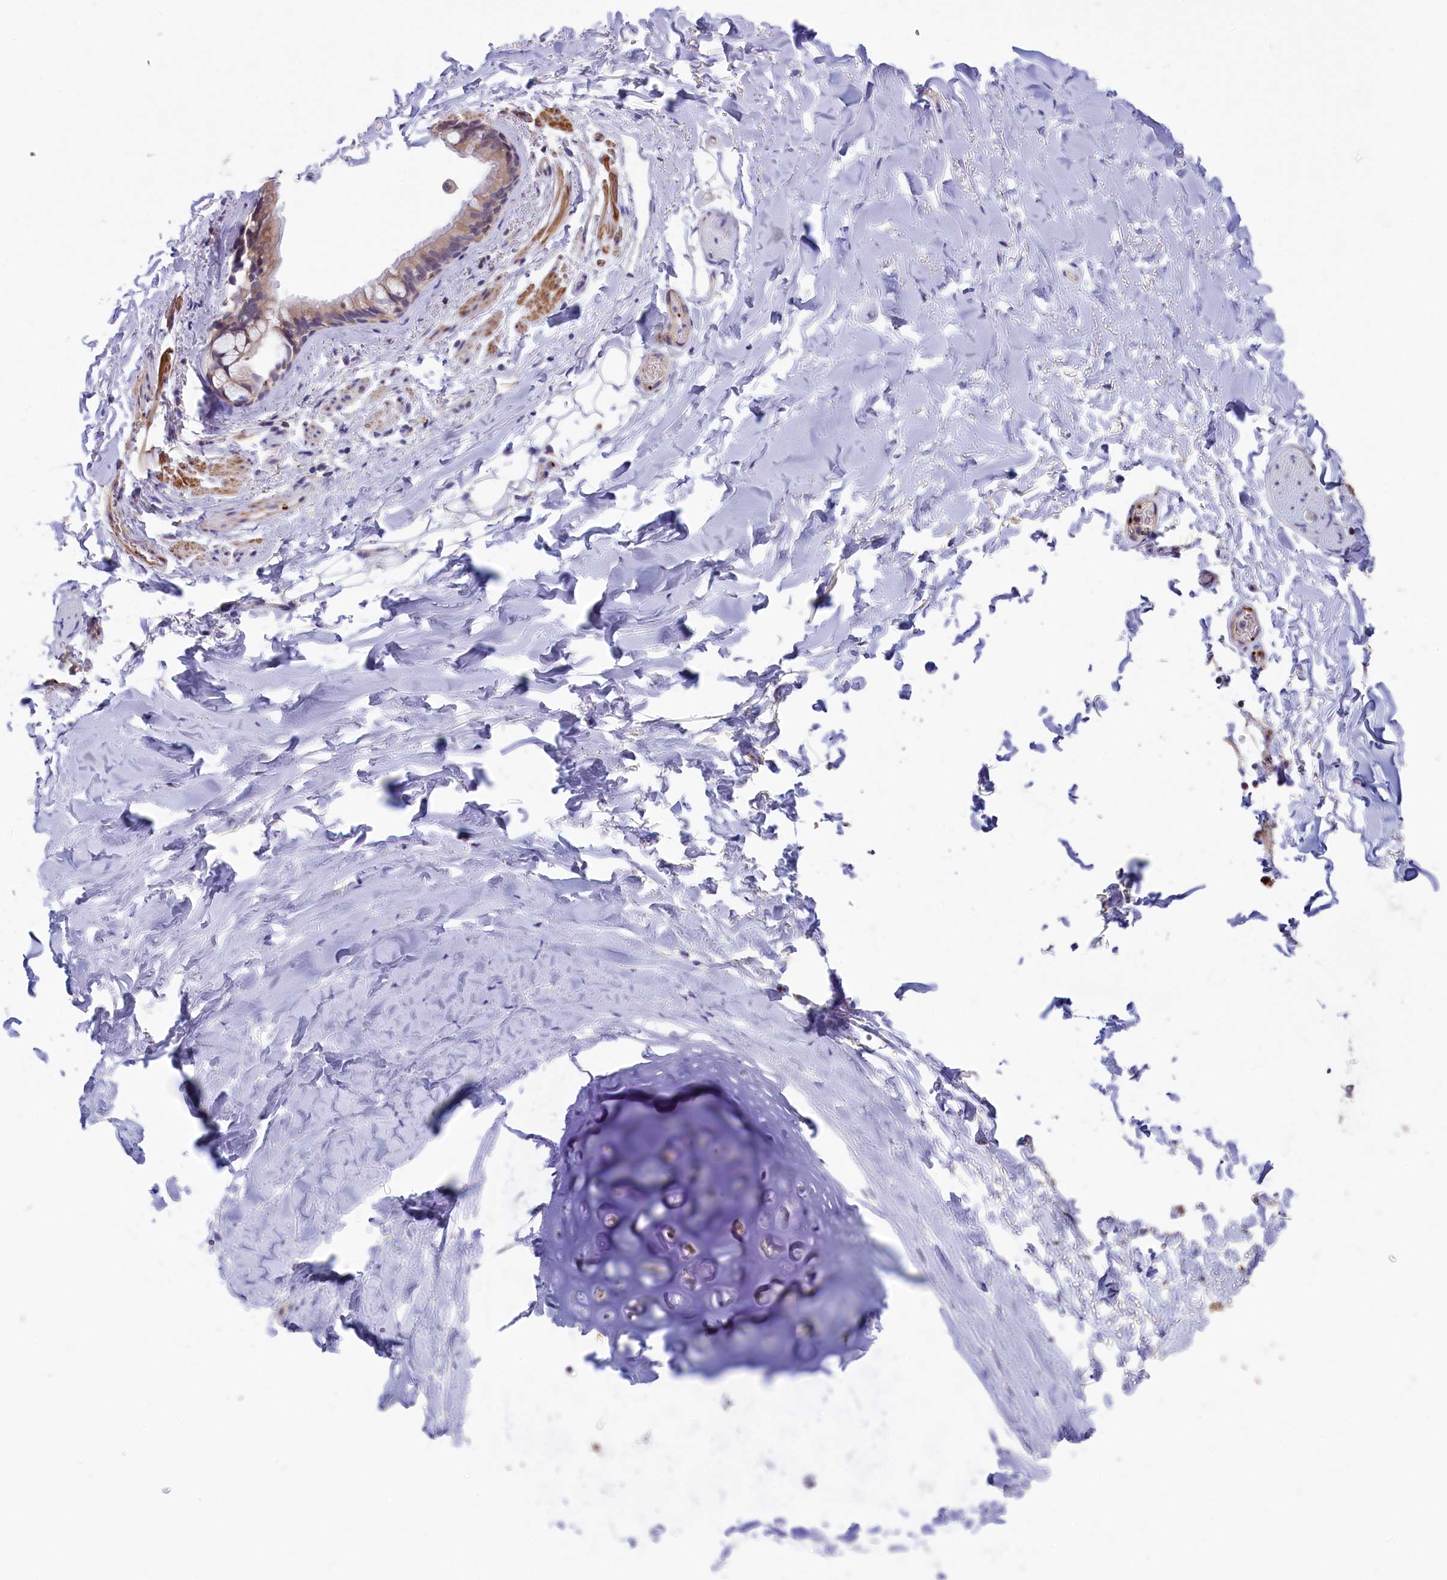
{"staining": {"intensity": "moderate", "quantity": "<25%", "location": "cytoplasmic/membranous"}, "tissue": "adipose tissue", "cell_type": "Adipocytes", "image_type": "normal", "snomed": [{"axis": "morphology", "description": "Normal tissue, NOS"}, {"axis": "topography", "description": "Lymph node"}, {"axis": "topography", "description": "Bronchus"}], "caption": "Immunohistochemical staining of unremarkable human adipose tissue exhibits low levels of moderate cytoplasmic/membranous expression in about <25% of adipocytes. The protein is shown in brown color, while the nuclei are stained blue.", "gene": "HEATR3", "patient": {"sex": "male", "age": 63}}